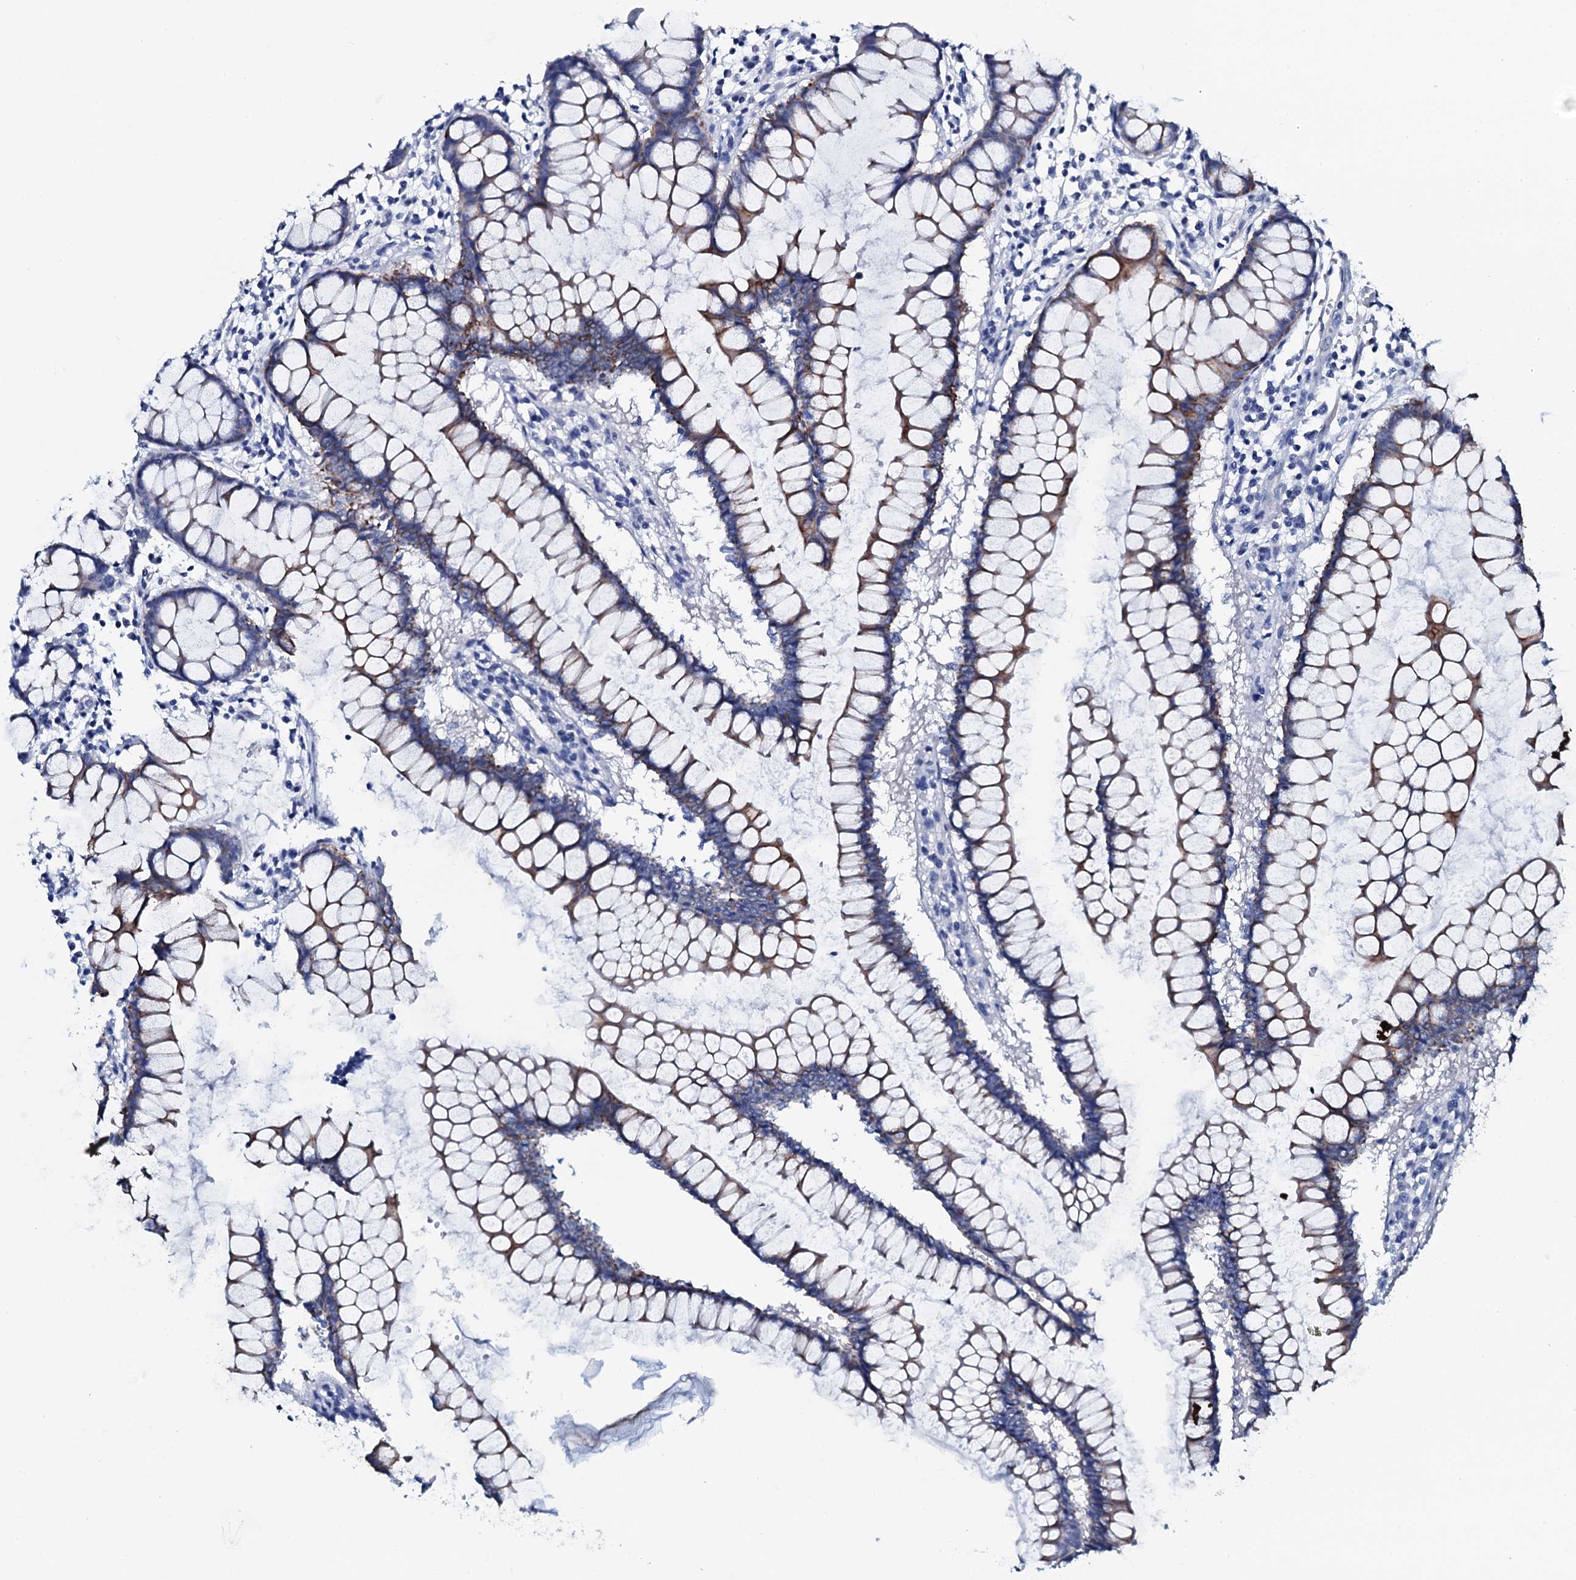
{"staining": {"intensity": "moderate", "quantity": ">75%", "location": "cytoplasmic/membranous"}, "tissue": "colon", "cell_type": "Glandular cells", "image_type": "normal", "snomed": [{"axis": "morphology", "description": "Normal tissue, NOS"}, {"axis": "morphology", "description": "Adenocarcinoma, NOS"}, {"axis": "topography", "description": "Colon"}], "caption": "Unremarkable colon exhibits moderate cytoplasmic/membranous staining in approximately >75% of glandular cells, visualized by immunohistochemistry.", "gene": "GYS2", "patient": {"sex": "female", "age": 55}}